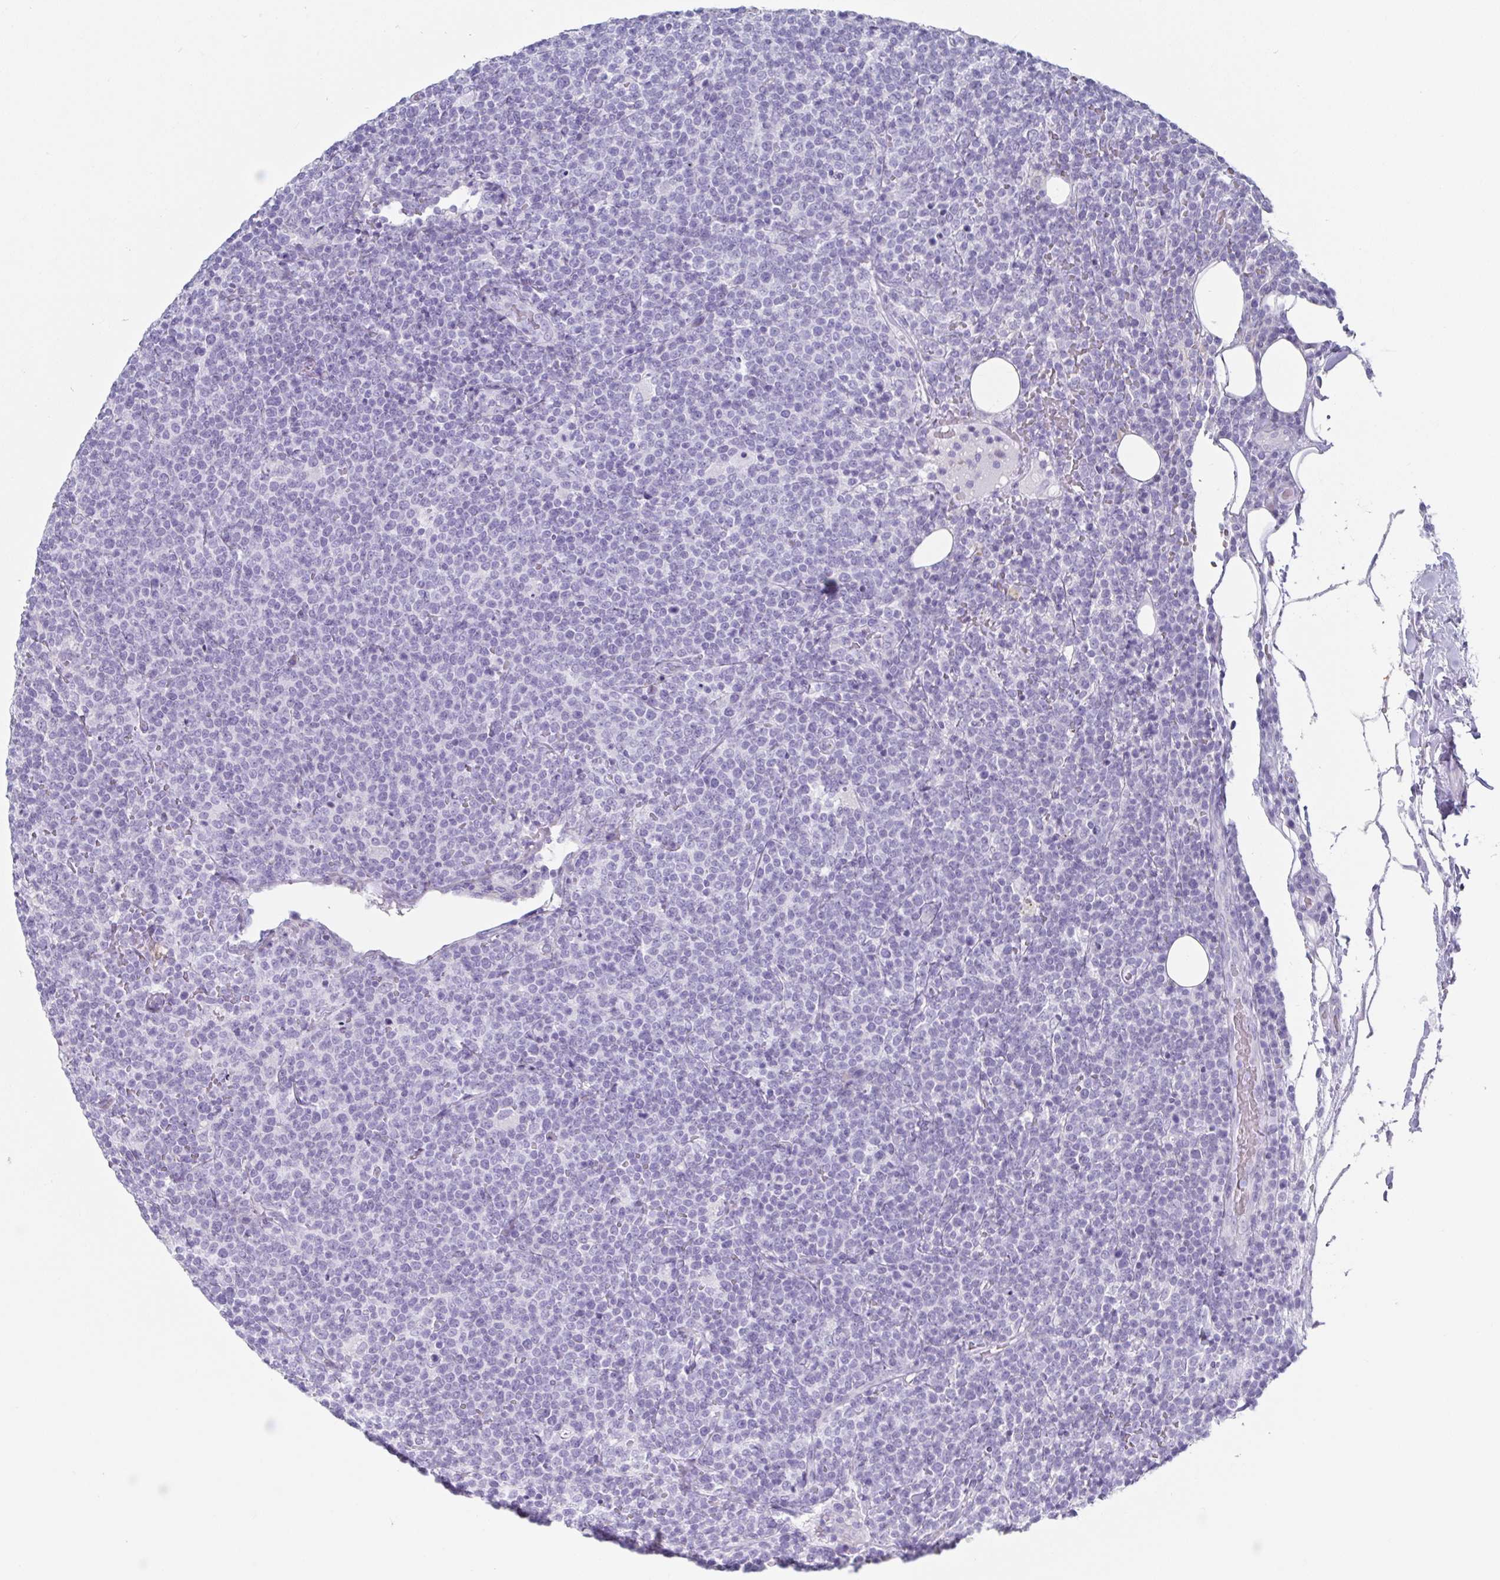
{"staining": {"intensity": "negative", "quantity": "none", "location": "none"}, "tissue": "lymphoma", "cell_type": "Tumor cells", "image_type": "cancer", "snomed": [{"axis": "morphology", "description": "Malignant lymphoma, non-Hodgkin's type, High grade"}, {"axis": "topography", "description": "Lymph node"}], "caption": "Tumor cells are negative for protein expression in human lymphoma.", "gene": "SYCP1", "patient": {"sex": "male", "age": 61}}